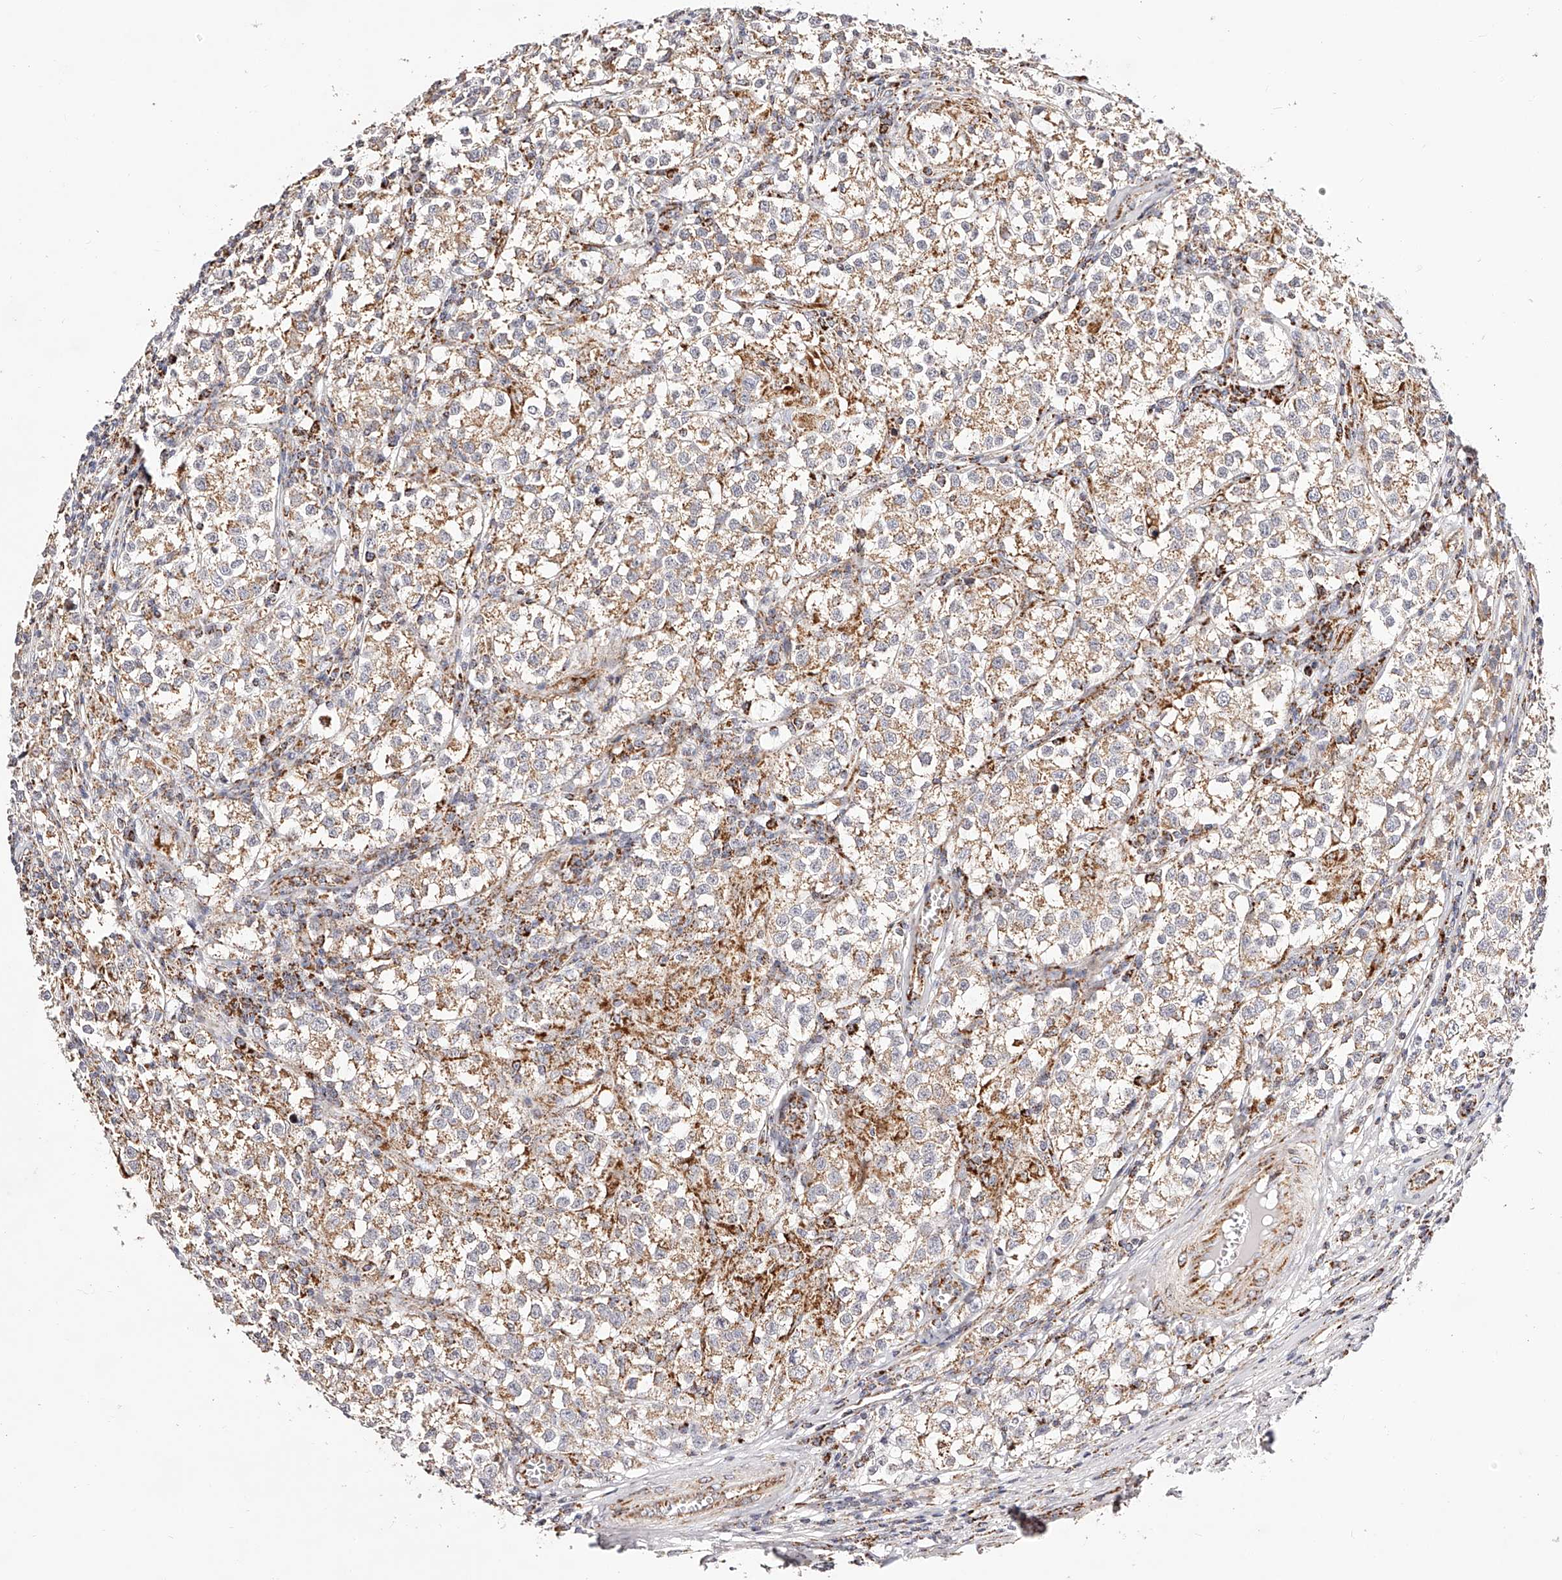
{"staining": {"intensity": "moderate", "quantity": "25%-75%", "location": "cytoplasmic/membranous"}, "tissue": "testis cancer", "cell_type": "Tumor cells", "image_type": "cancer", "snomed": [{"axis": "morphology", "description": "Seminoma, NOS"}, {"axis": "morphology", "description": "Carcinoma, Embryonal, NOS"}, {"axis": "topography", "description": "Testis"}], "caption": "Human seminoma (testis) stained with a protein marker exhibits moderate staining in tumor cells.", "gene": "NDUFV3", "patient": {"sex": "male", "age": 43}}